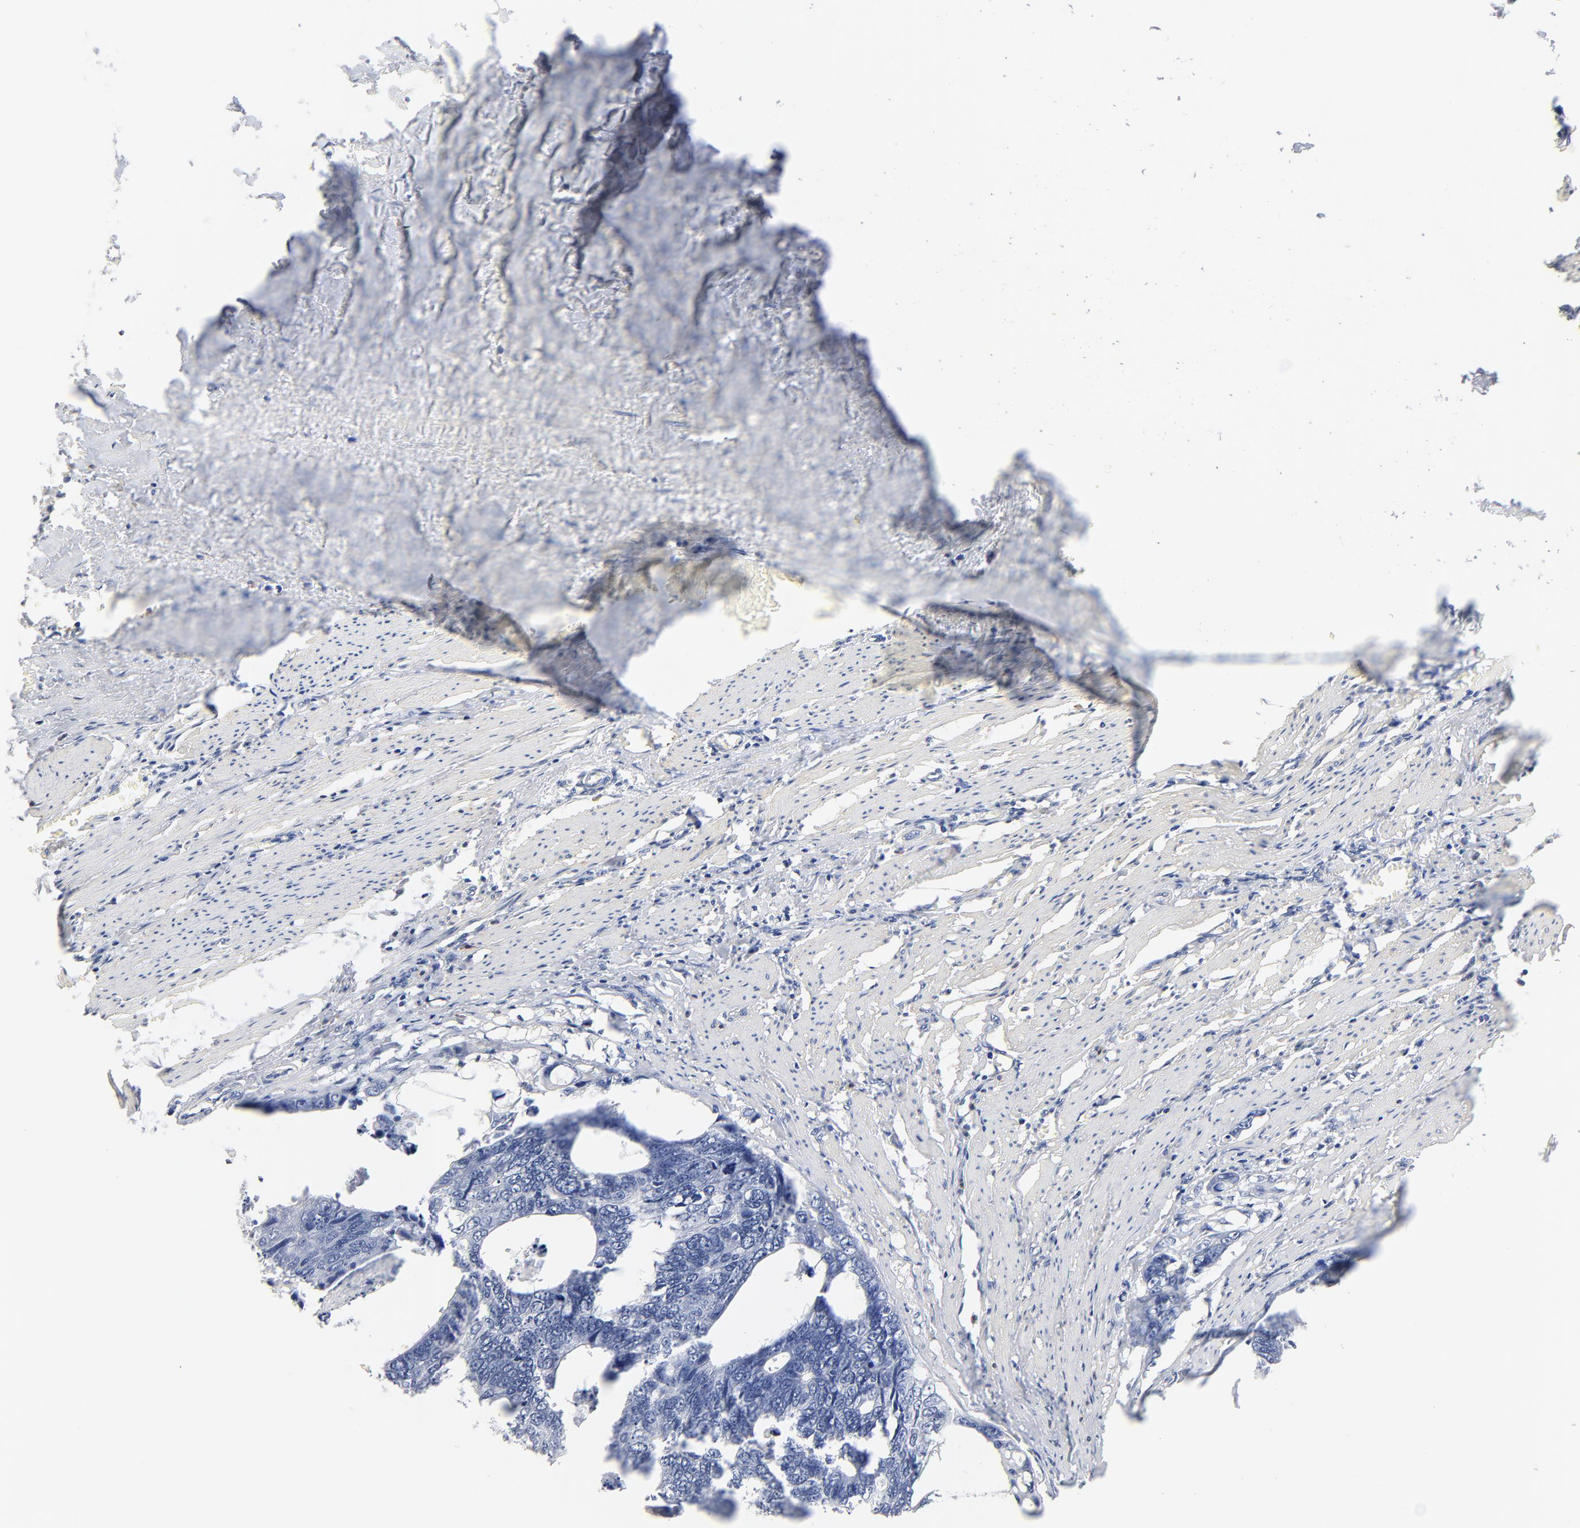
{"staining": {"intensity": "negative", "quantity": "none", "location": "none"}, "tissue": "colorectal cancer", "cell_type": "Tumor cells", "image_type": "cancer", "snomed": [{"axis": "morphology", "description": "Adenocarcinoma, NOS"}, {"axis": "topography", "description": "Colon"}], "caption": "Immunohistochemistry (IHC) of human colorectal cancer (adenocarcinoma) shows no staining in tumor cells.", "gene": "AGTR1", "patient": {"sex": "female", "age": 55}}